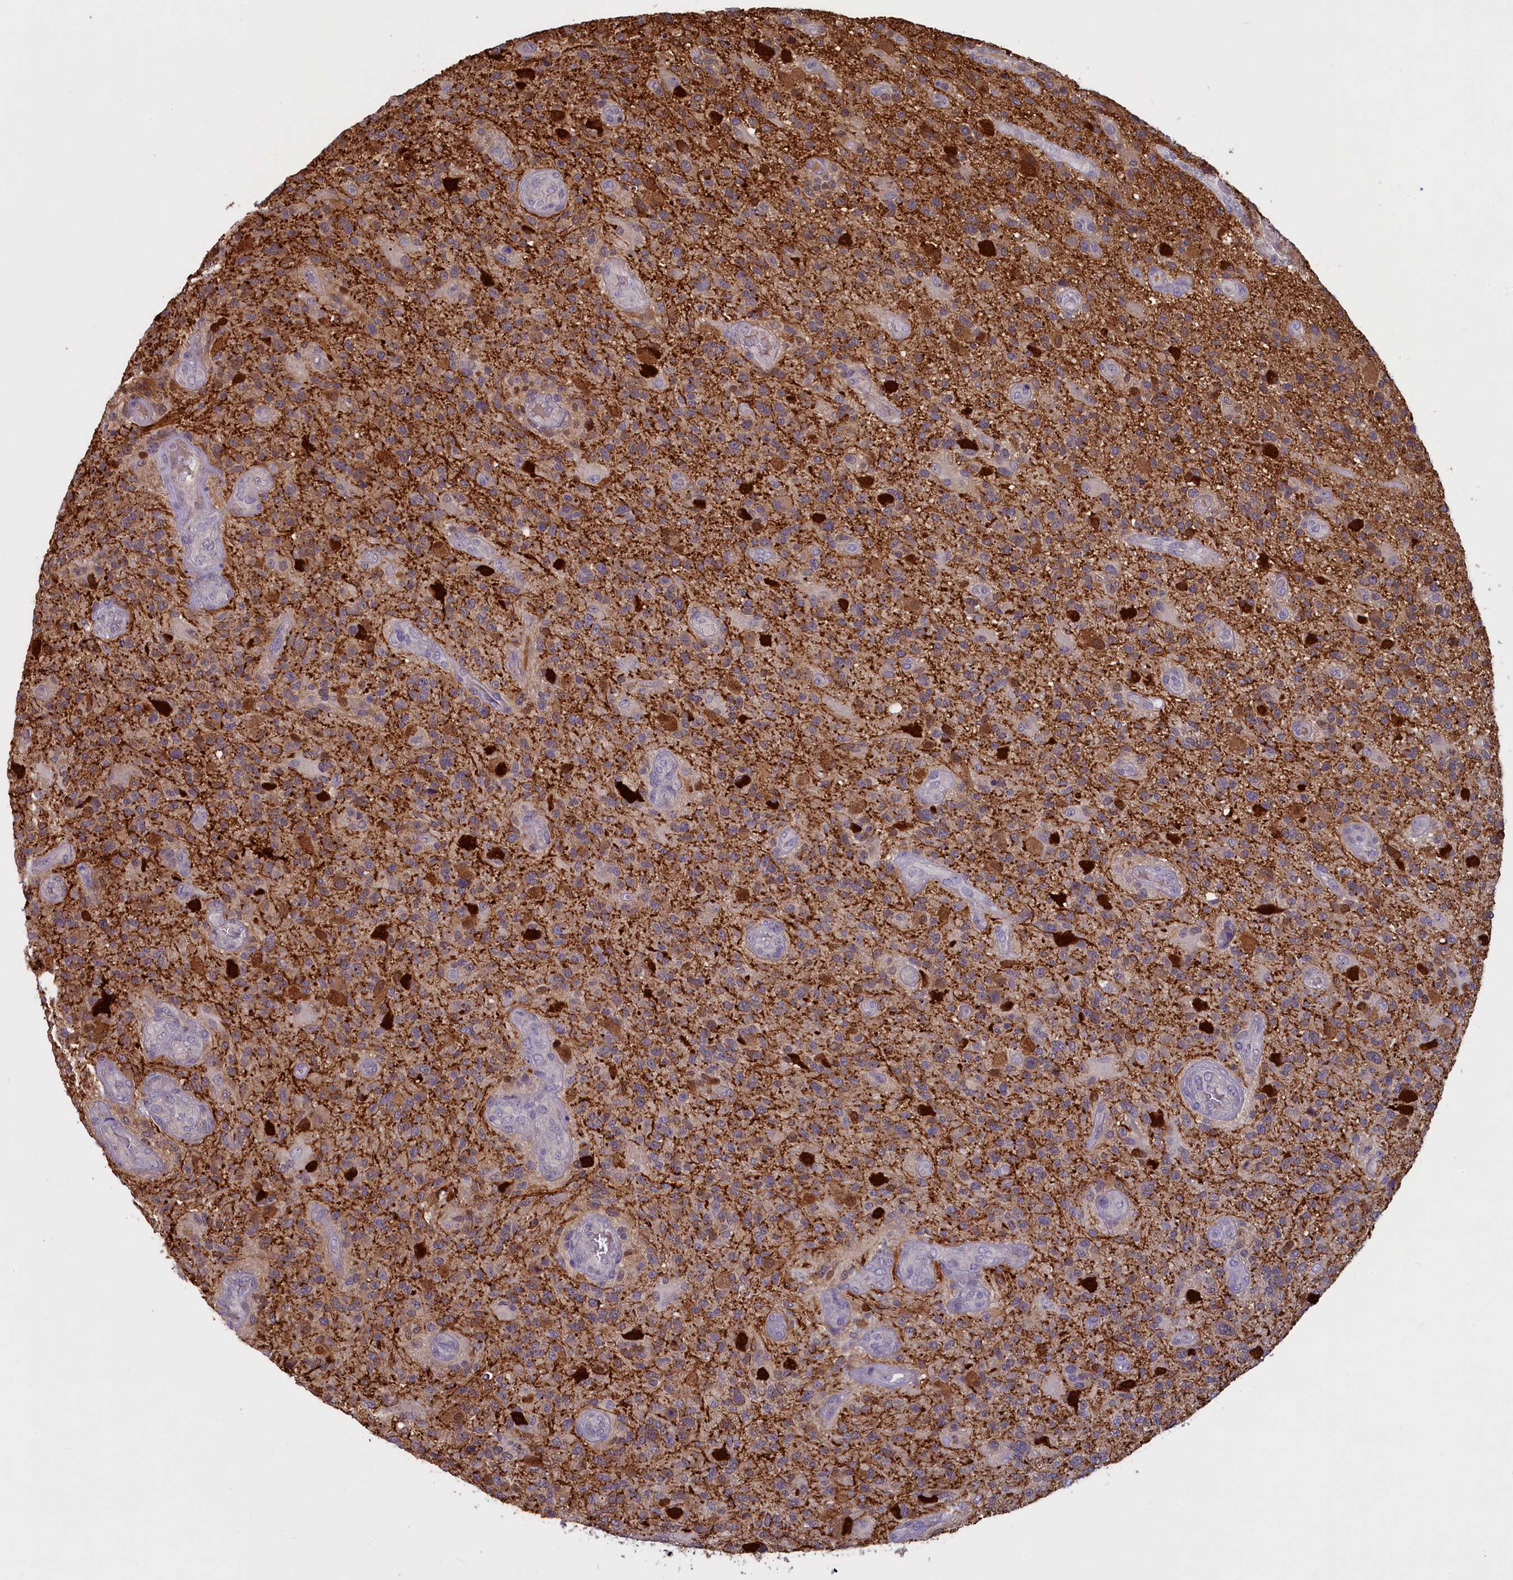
{"staining": {"intensity": "weak", "quantity": "25%-75%", "location": "cytoplasmic/membranous"}, "tissue": "glioma", "cell_type": "Tumor cells", "image_type": "cancer", "snomed": [{"axis": "morphology", "description": "Glioma, malignant, High grade"}, {"axis": "topography", "description": "Brain"}], "caption": "Glioma was stained to show a protein in brown. There is low levels of weak cytoplasmic/membranous staining in approximately 25%-75% of tumor cells.", "gene": "UCHL3", "patient": {"sex": "male", "age": 47}}